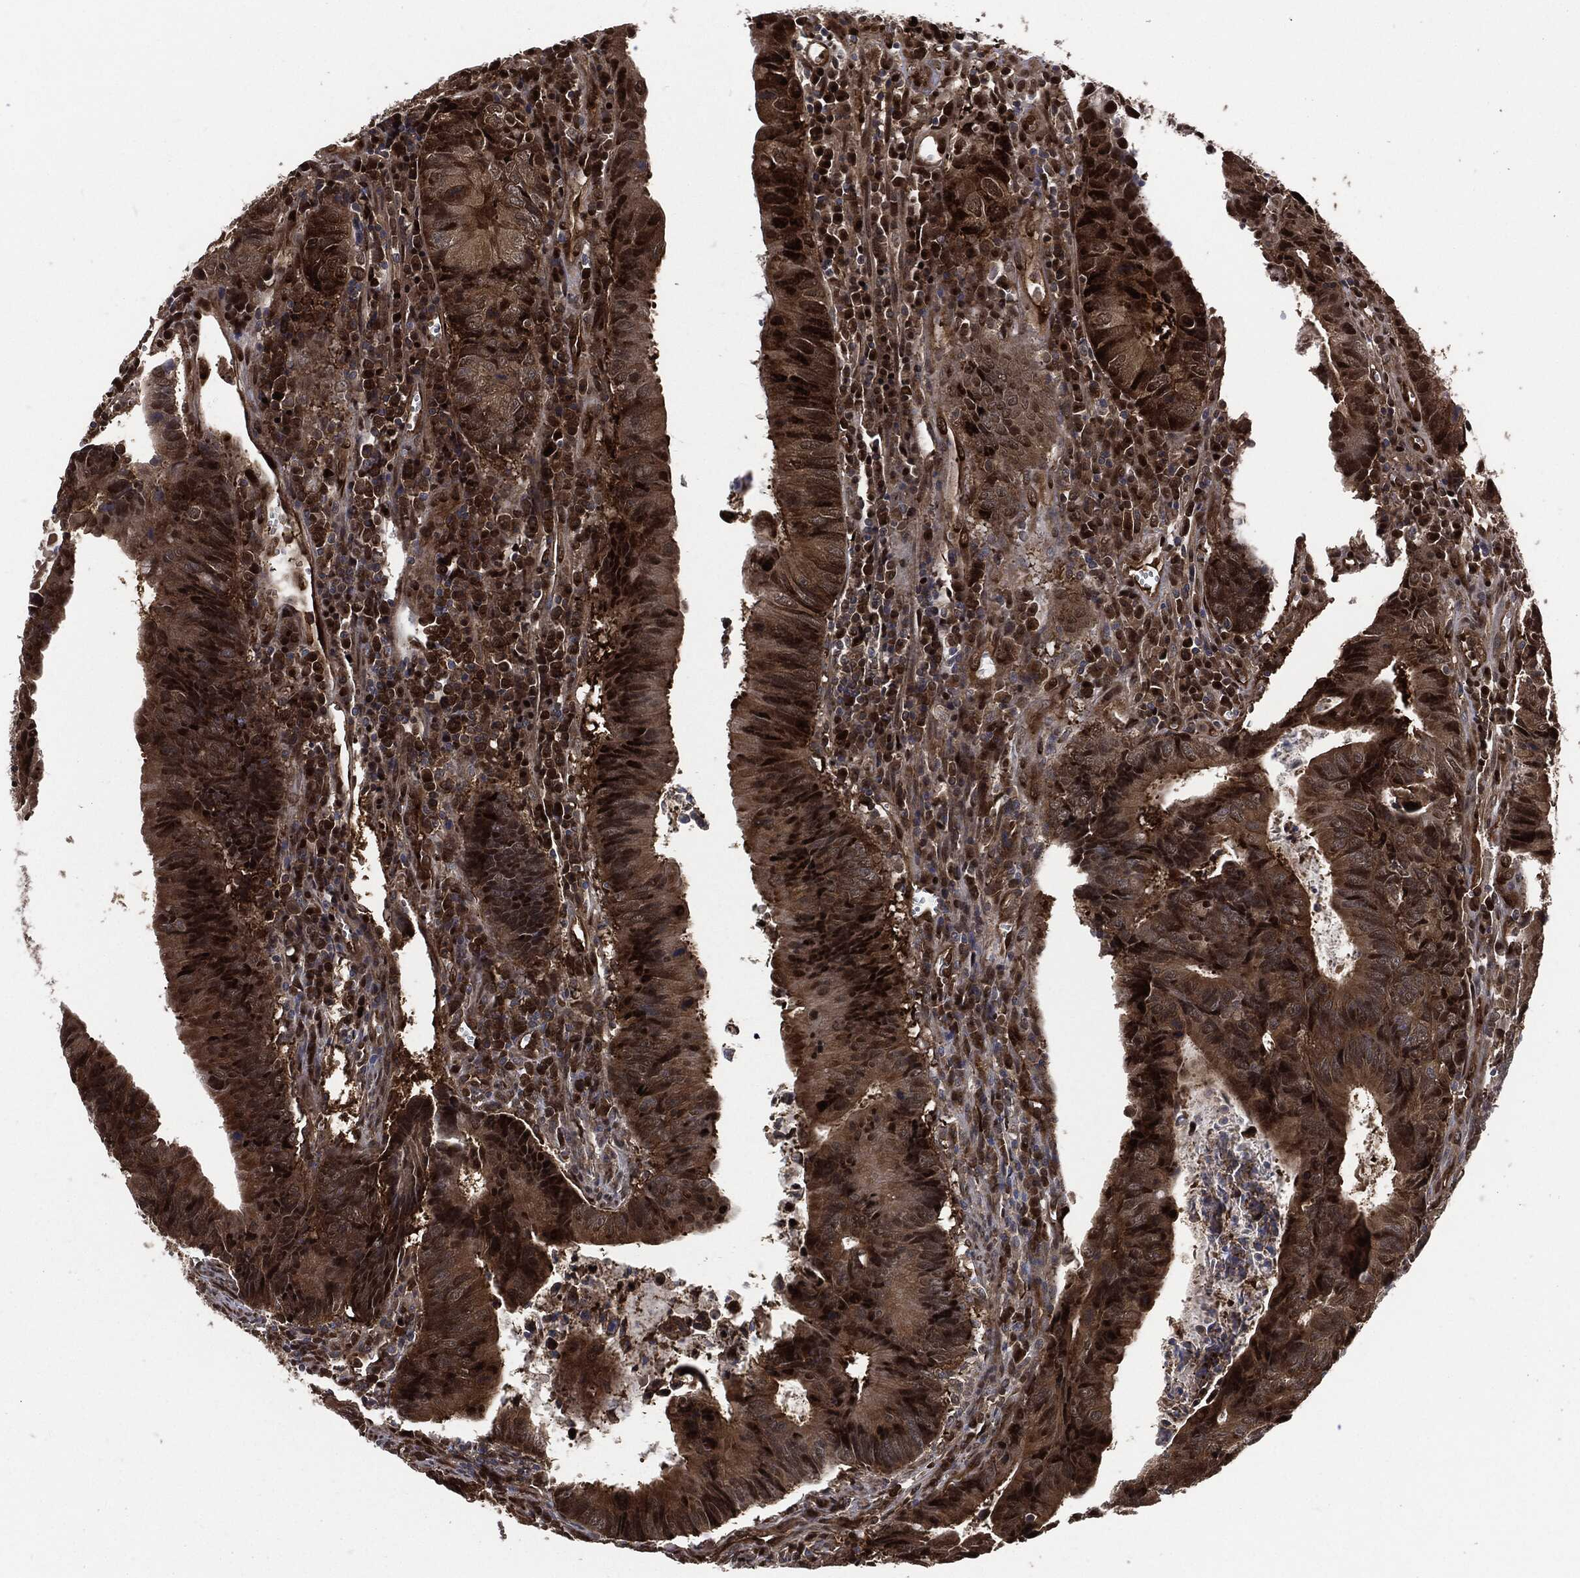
{"staining": {"intensity": "strong", "quantity": "25%-75%", "location": "cytoplasmic/membranous,nuclear"}, "tissue": "colorectal cancer", "cell_type": "Tumor cells", "image_type": "cancer", "snomed": [{"axis": "morphology", "description": "Adenocarcinoma, NOS"}, {"axis": "topography", "description": "Colon"}], "caption": "Adenocarcinoma (colorectal) stained with immunohistochemistry exhibits strong cytoplasmic/membranous and nuclear positivity in approximately 25%-75% of tumor cells. Using DAB (brown) and hematoxylin (blue) stains, captured at high magnification using brightfield microscopy.", "gene": "DCTN1", "patient": {"sex": "female", "age": 87}}